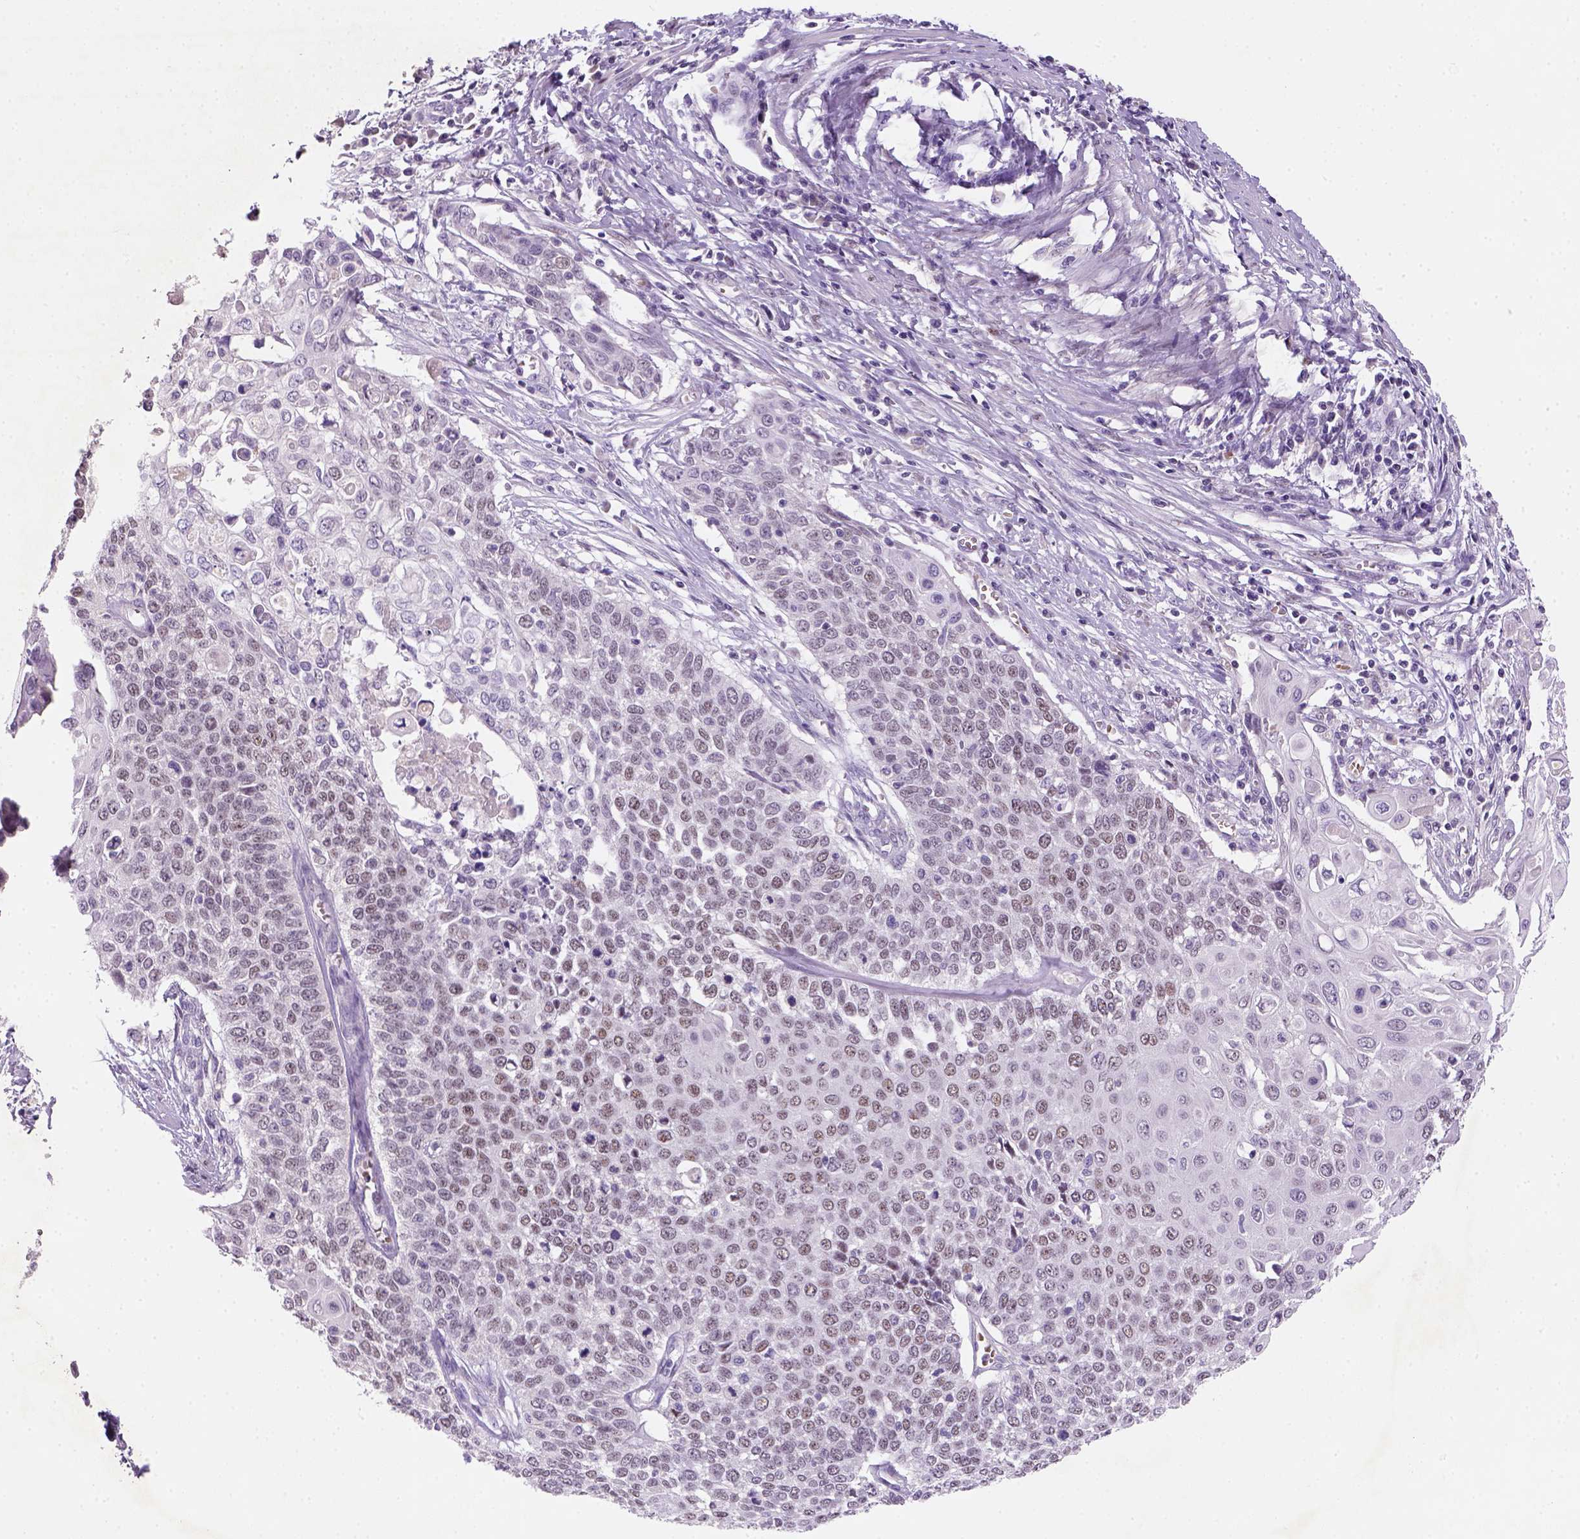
{"staining": {"intensity": "moderate", "quantity": "<25%", "location": "nuclear"}, "tissue": "cervical cancer", "cell_type": "Tumor cells", "image_type": "cancer", "snomed": [{"axis": "morphology", "description": "Squamous cell carcinoma, NOS"}, {"axis": "topography", "description": "Cervix"}], "caption": "Human cervical squamous cell carcinoma stained for a protein (brown) reveals moderate nuclear positive expression in about <25% of tumor cells.", "gene": "ZMAT4", "patient": {"sex": "female", "age": 39}}